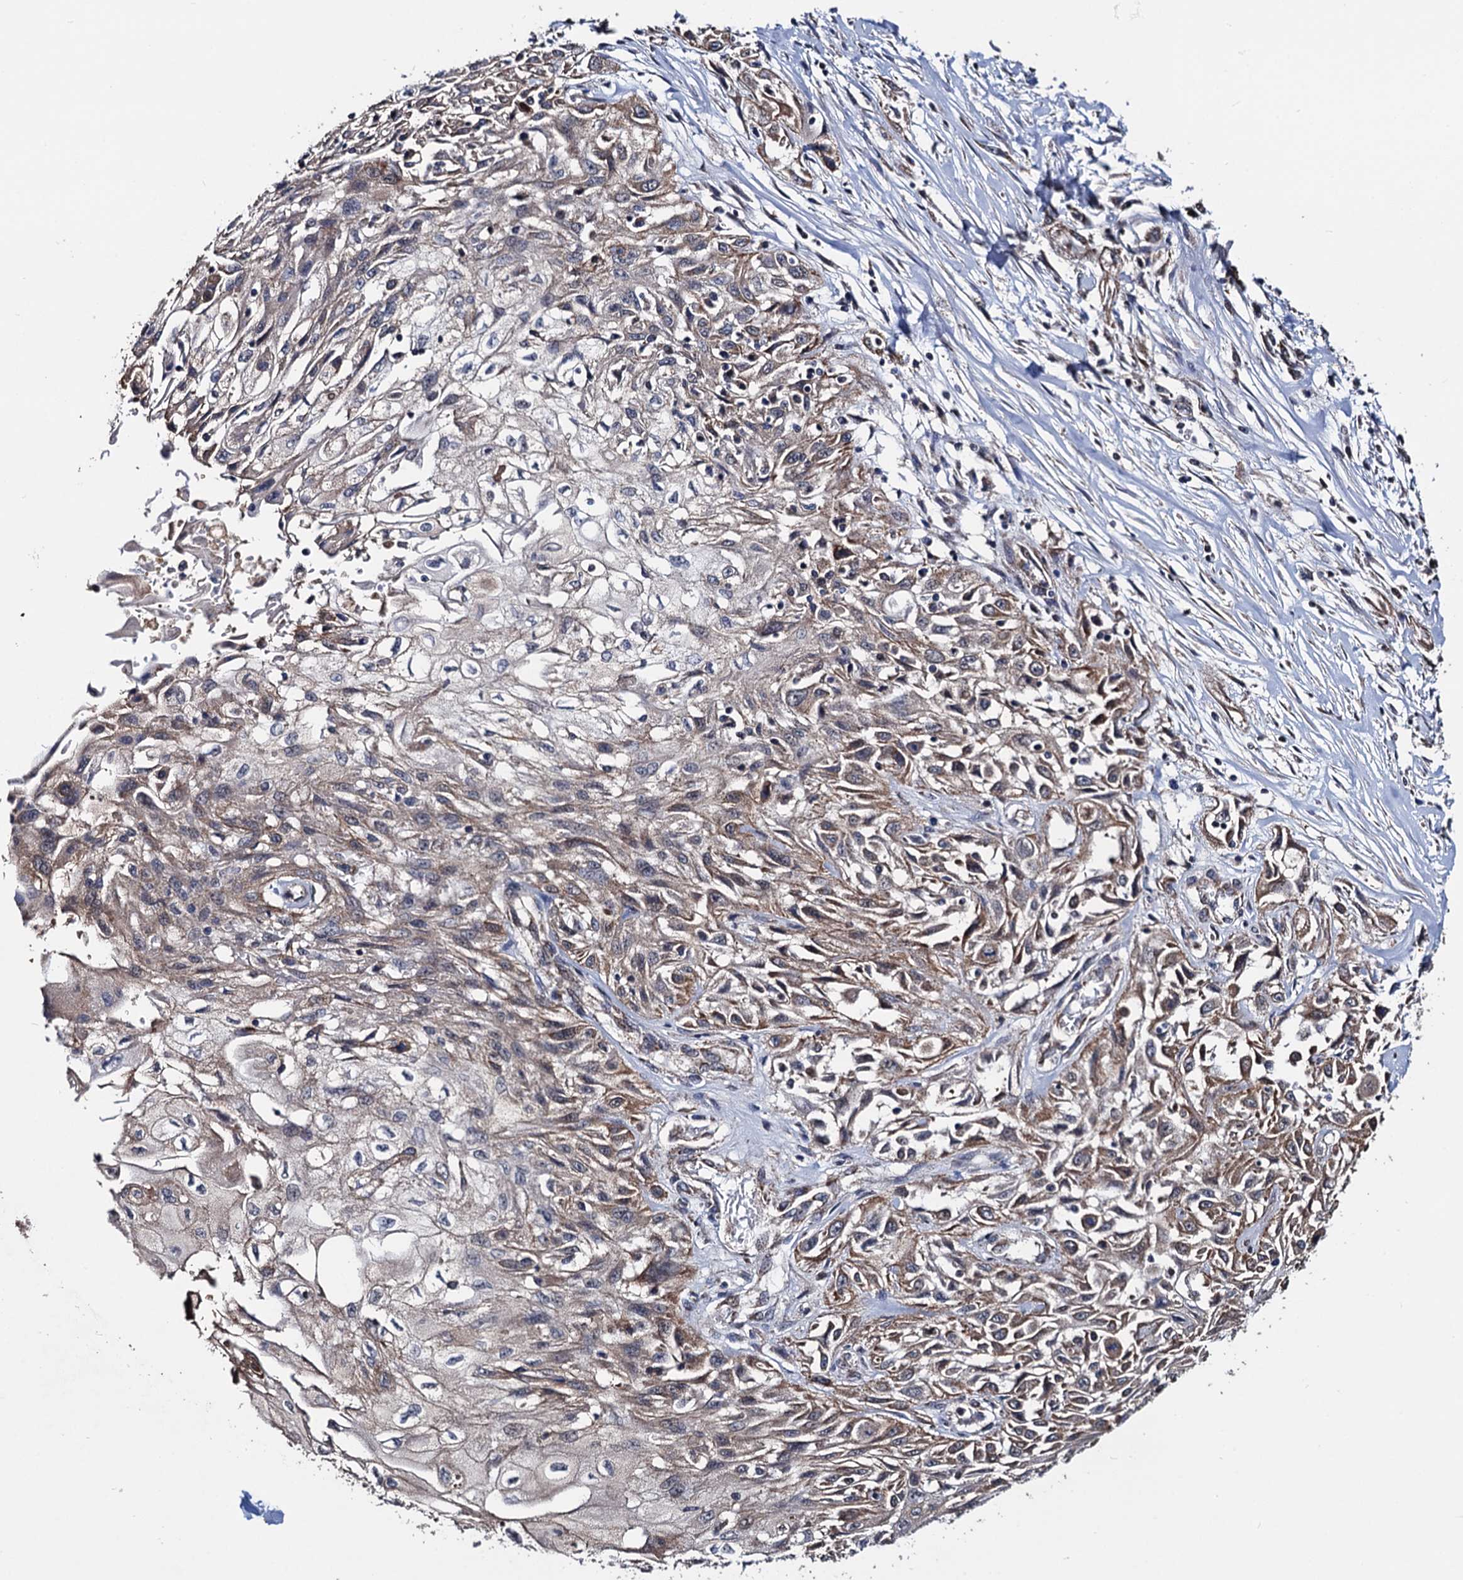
{"staining": {"intensity": "moderate", "quantity": "25%-75%", "location": "cytoplasmic/membranous"}, "tissue": "skin cancer", "cell_type": "Tumor cells", "image_type": "cancer", "snomed": [{"axis": "morphology", "description": "Squamous cell carcinoma, NOS"}, {"axis": "morphology", "description": "Squamous cell carcinoma, metastatic, NOS"}, {"axis": "topography", "description": "Skin"}, {"axis": "topography", "description": "Lymph node"}], "caption": "Immunohistochemistry (IHC) (DAB) staining of skin cancer (squamous cell carcinoma) exhibits moderate cytoplasmic/membranous protein staining in about 25%-75% of tumor cells.", "gene": "PTCD3", "patient": {"sex": "male", "age": 75}}